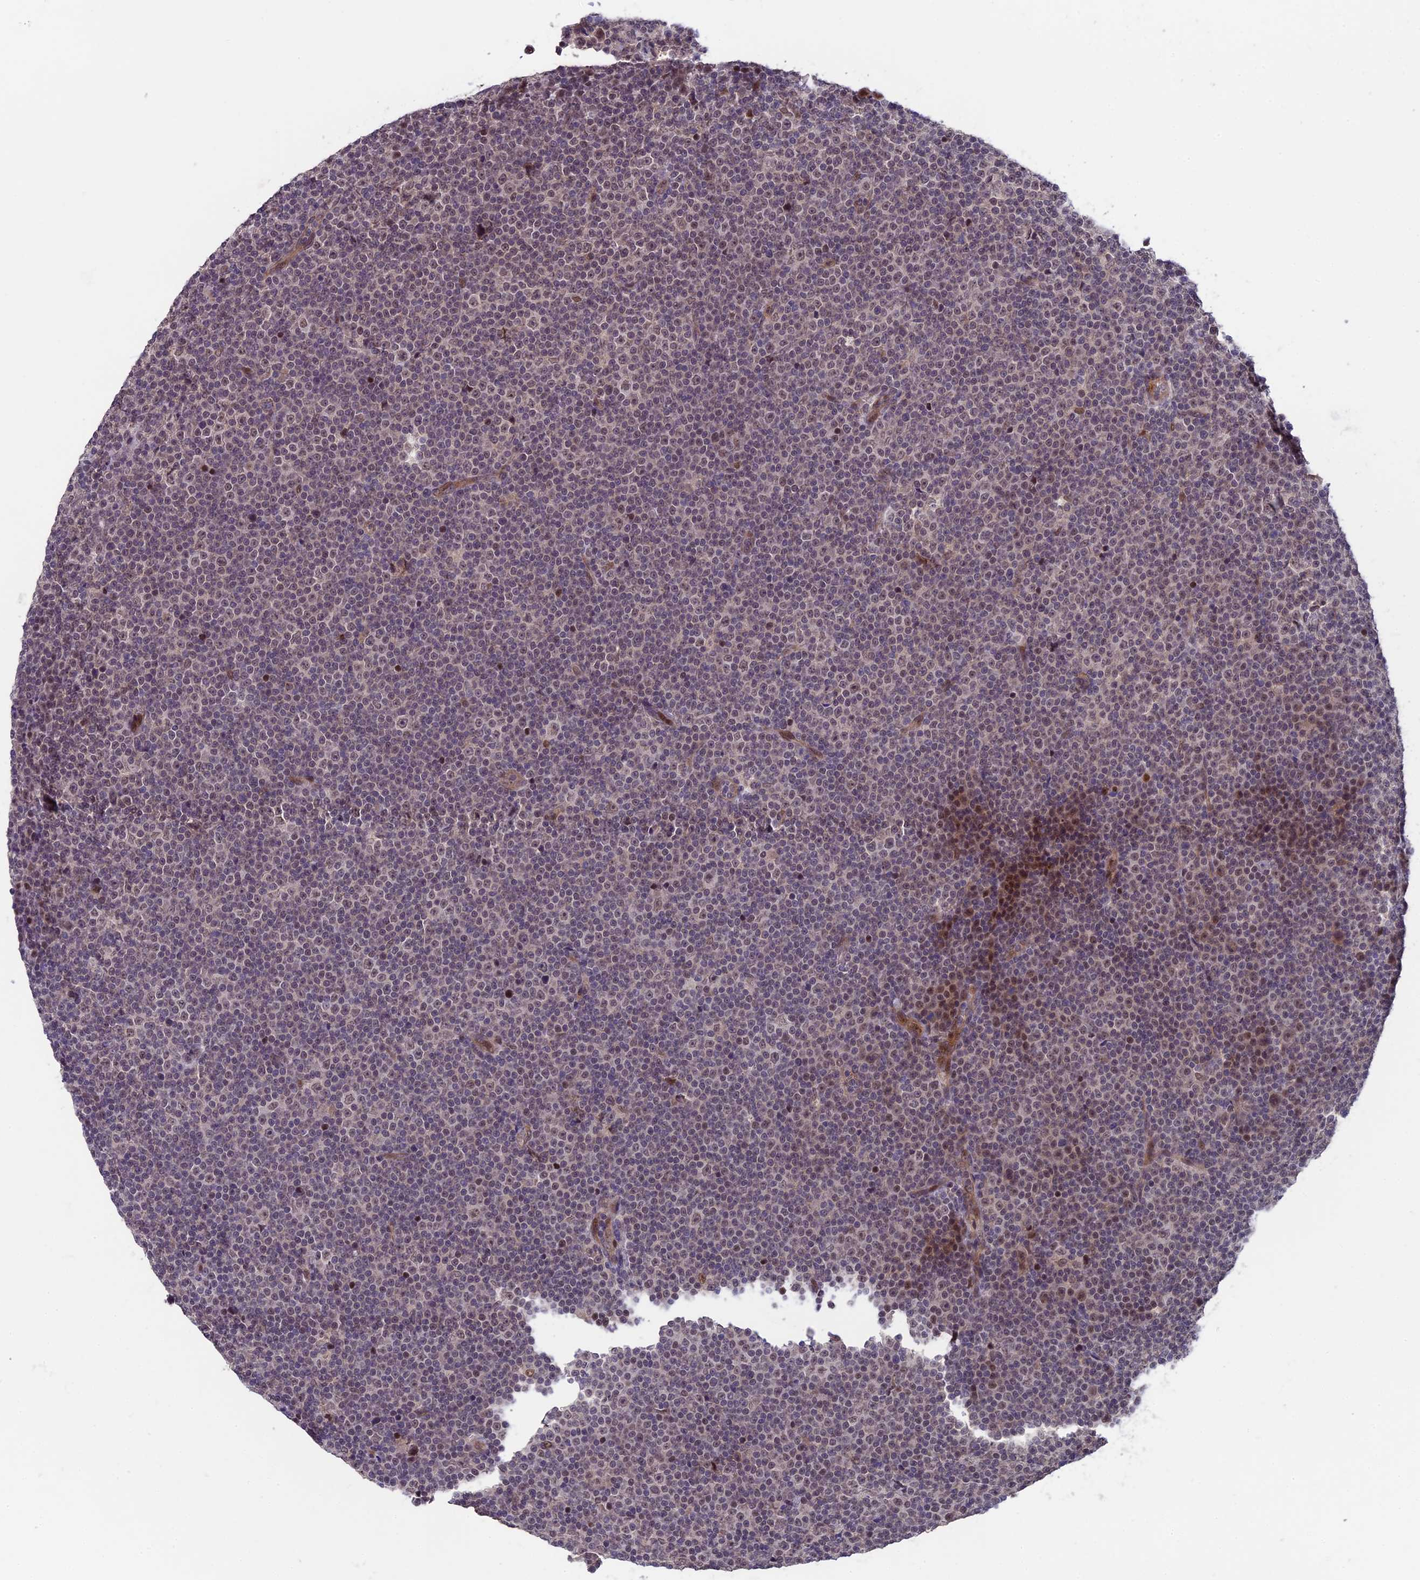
{"staining": {"intensity": "weak", "quantity": "25%-75%", "location": "nuclear"}, "tissue": "lymphoma", "cell_type": "Tumor cells", "image_type": "cancer", "snomed": [{"axis": "morphology", "description": "Malignant lymphoma, non-Hodgkin's type, Low grade"}, {"axis": "topography", "description": "Lymph node"}], "caption": "Human lymphoma stained with a protein marker displays weak staining in tumor cells.", "gene": "SIPA1L3", "patient": {"sex": "female", "age": 67}}